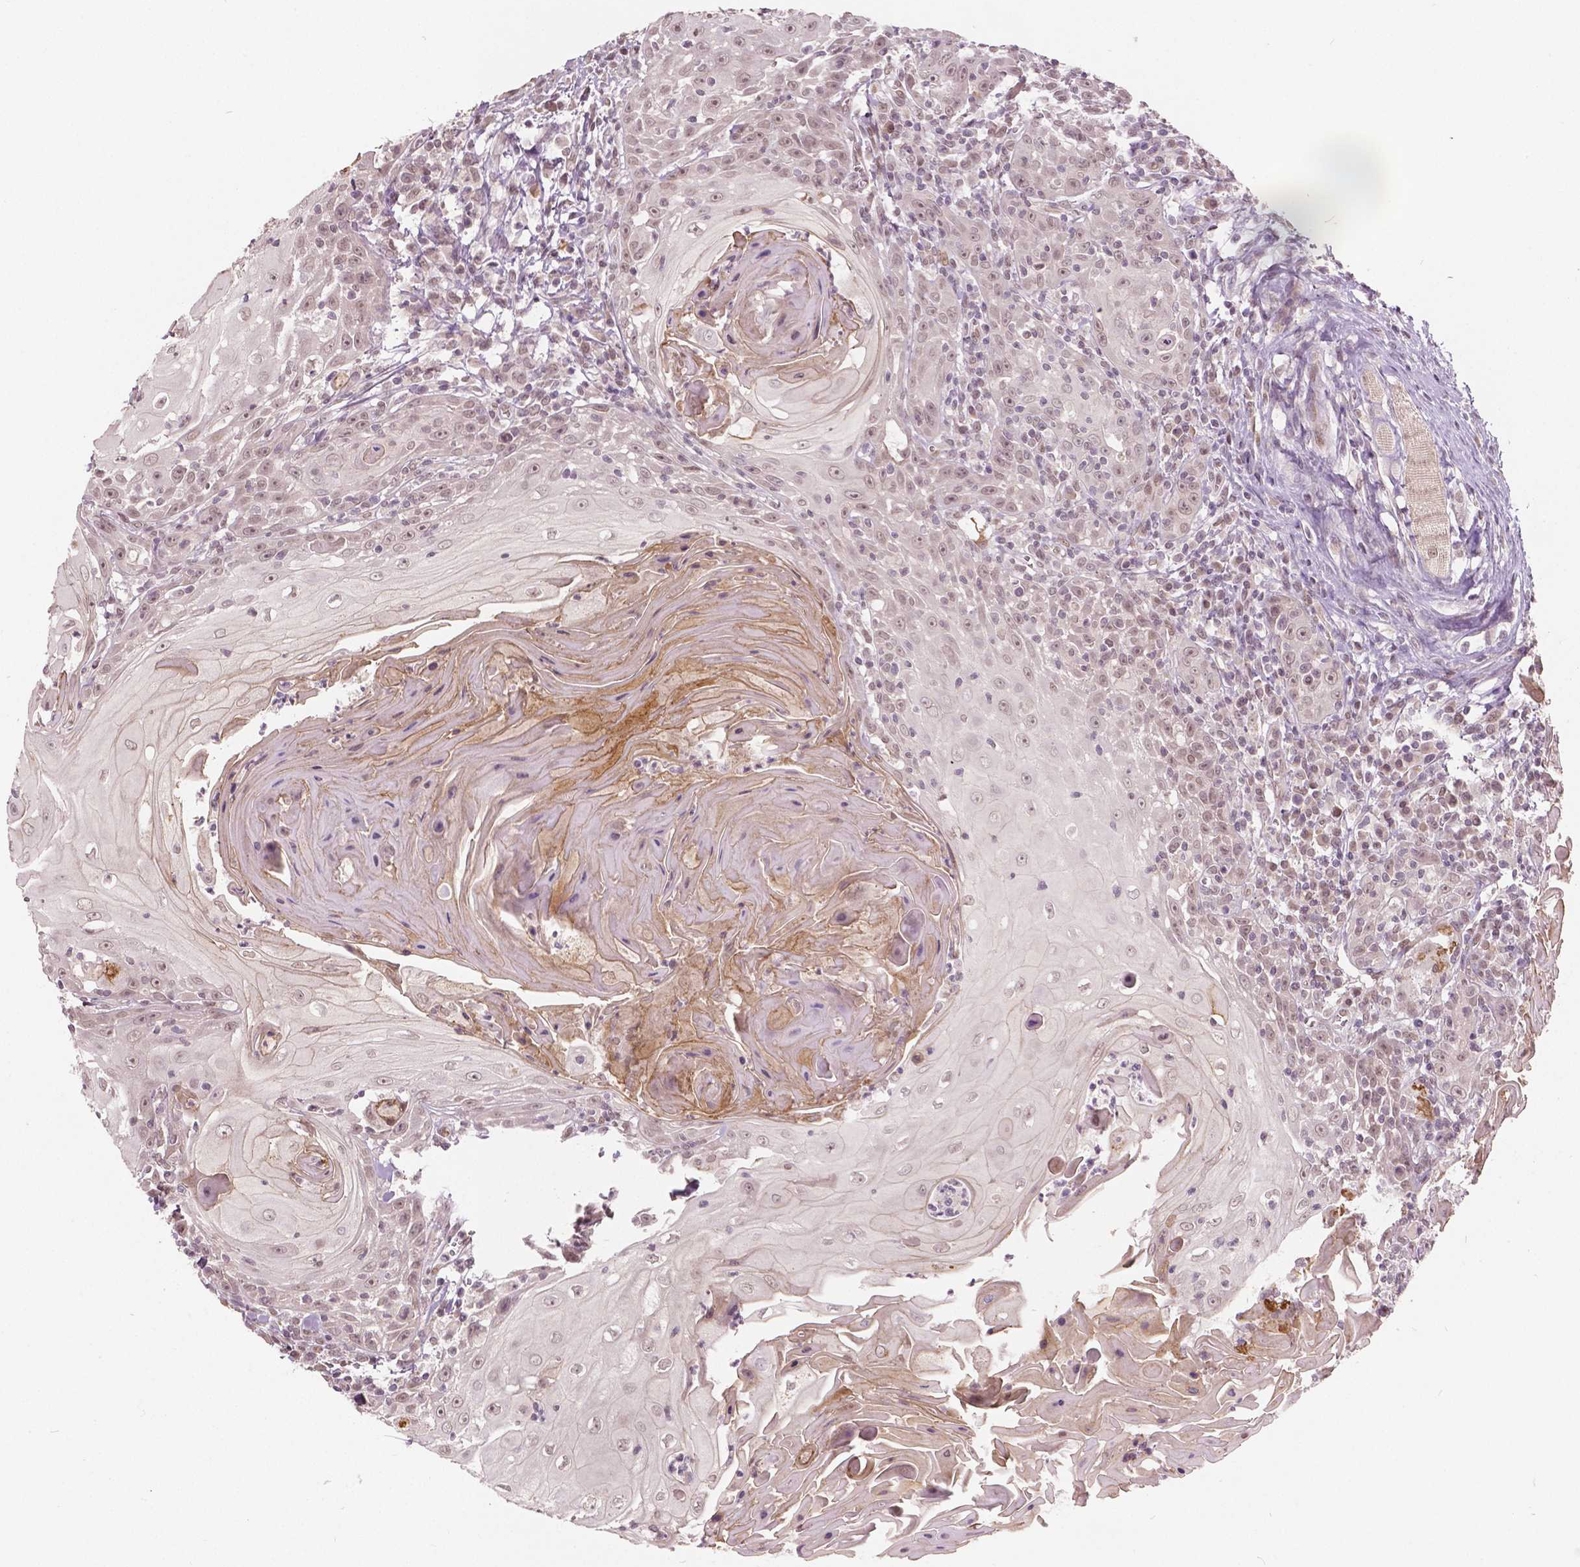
{"staining": {"intensity": "weak", "quantity": ">75%", "location": "nuclear"}, "tissue": "head and neck cancer", "cell_type": "Tumor cells", "image_type": "cancer", "snomed": [{"axis": "morphology", "description": "Squamous cell carcinoma, NOS"}, {"axis": "topography", "description": "Head-Neck"}], "caption": "IHC (DAB) staining of human squamous cell carcinoma (head and neck) reveals weak nuclear protein expression in about >75% of tumor cells.", "gene": "HMBOX1", "patient": {"sex": "male", "age": 52}}